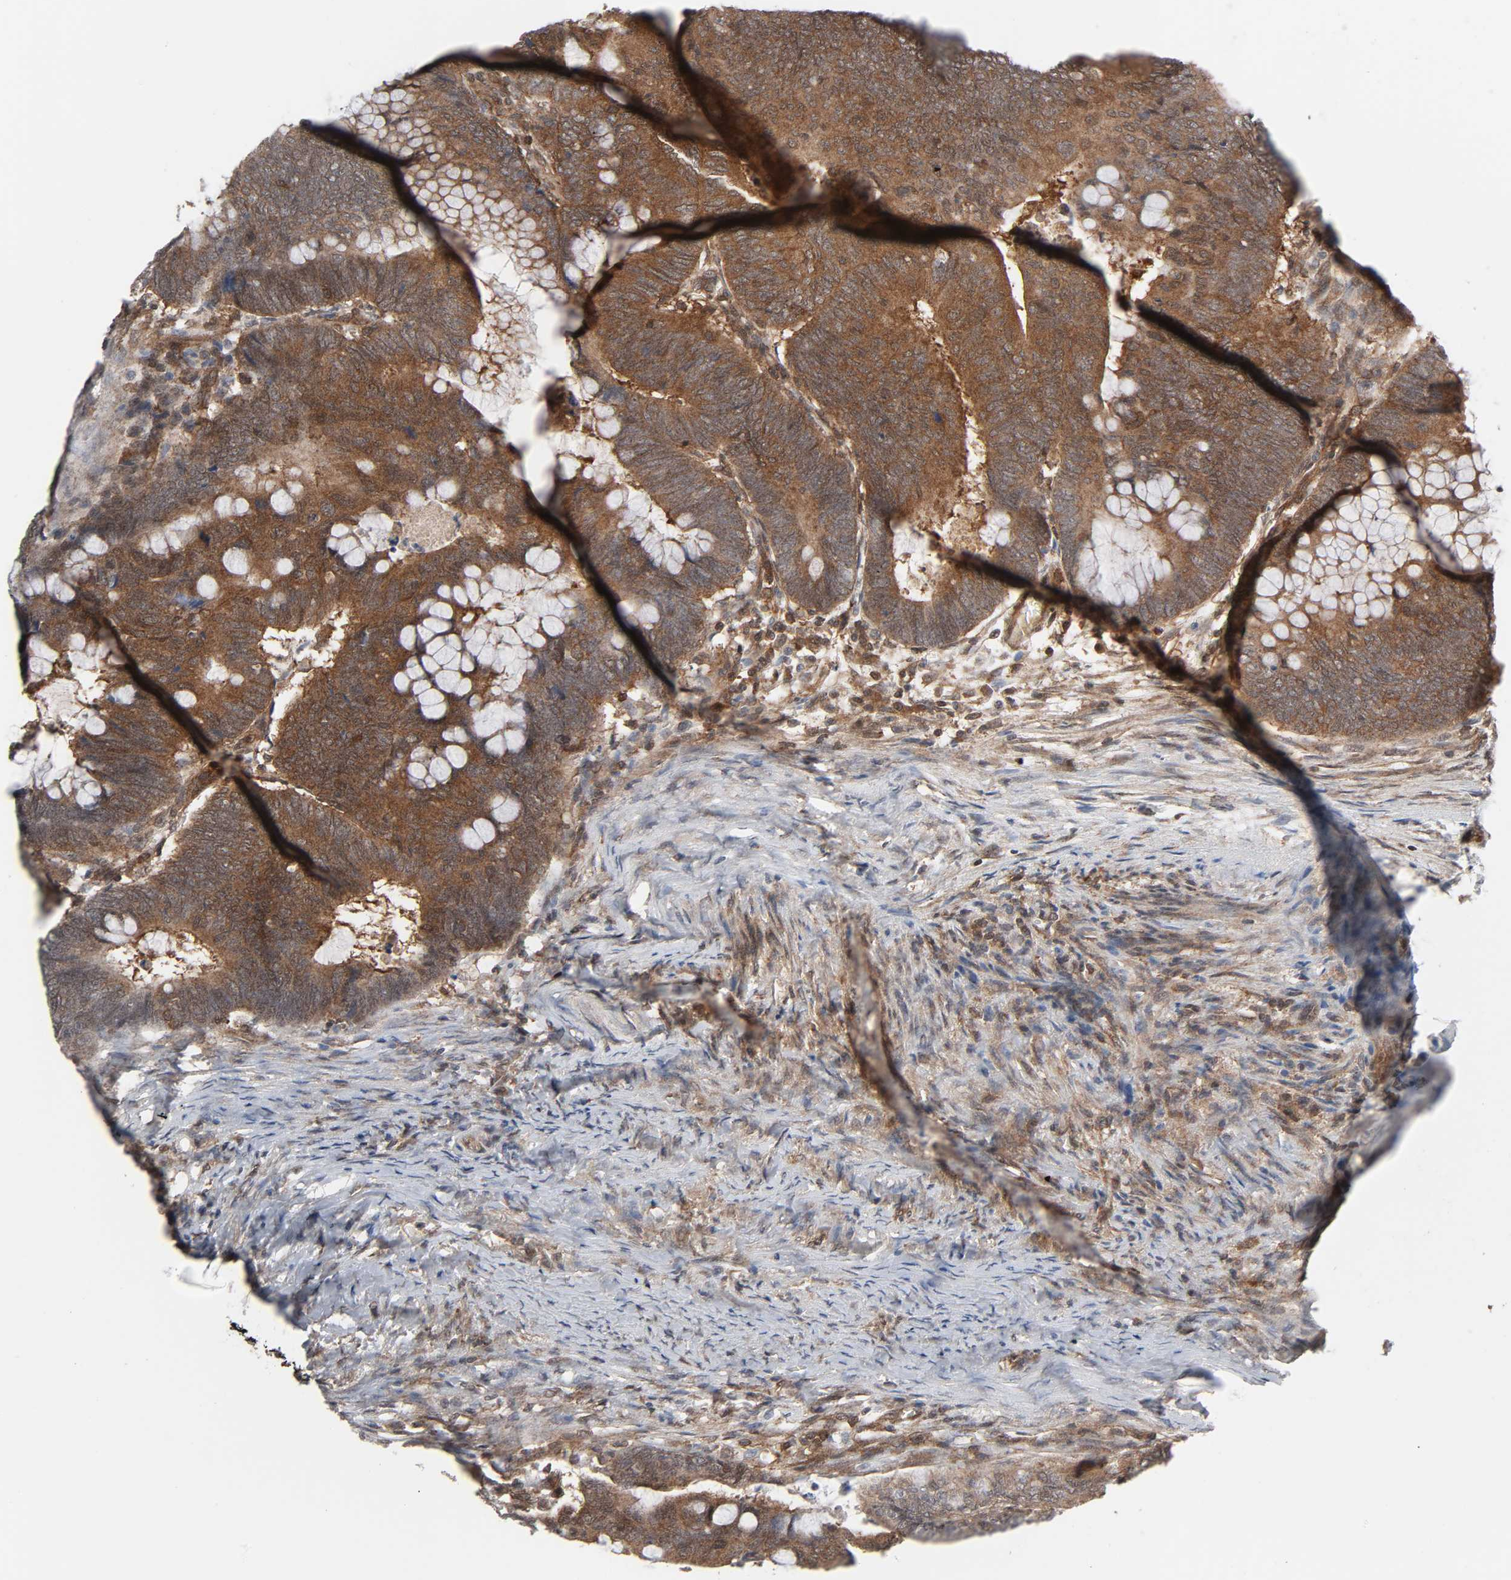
{"staining": {"intensity": "moderate", "quantity": ">75%", "location": "cytoplasmic/membranous"}, "tissue": "colorectal cancer", "cell_type": "Tumor cells", "image_type": "cancer", "snomed": [{"axis": "morphology", "description": "Normal tissue, NOS"}, {"axis": "morphology", "description": "Adenocarcinoma, NOS"}, {"axis": "topography", "description": "Rectum"}, {"axis": "topography", "description": "Peripheral nerve tissue"}], "caption": "A brown stain highlights moderate cytoplasmic/membranous staining of a protein in human colorectal cancer tumor cells.", "gene": "GSK3A", "patient": {"sex": "male", "age": 92}}